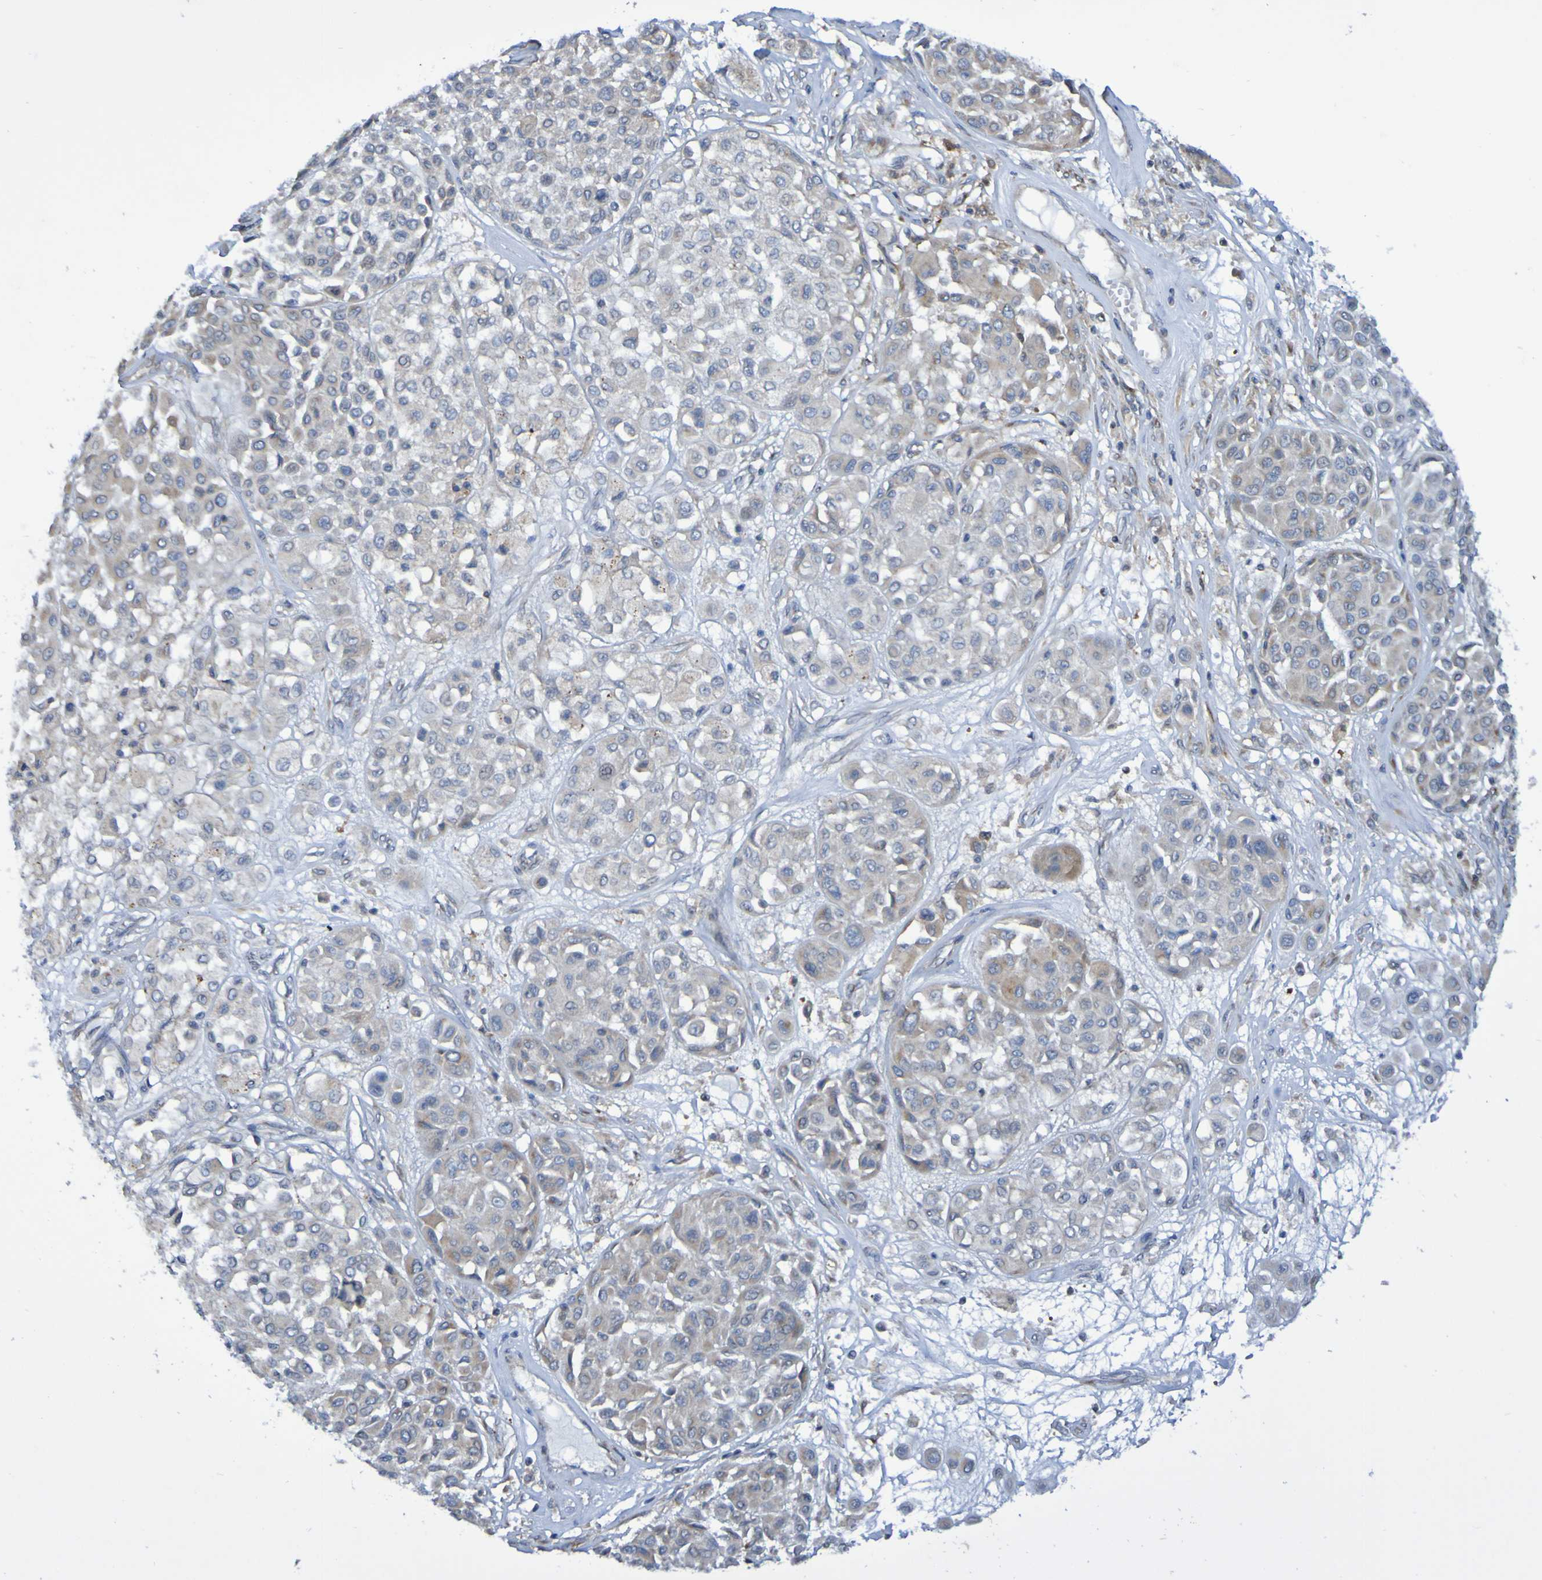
{"staining": {"intensity": "weak", "quantity": "<25%", "location": "cytoplasmic/membranous"}, "tissue": "melanoma", "cell_type": "Tumor cells", "image_type": "cancer", "snomed": [{"axis": "morphology", "description": "Malignant melanoma, Metastatic site"}, {"axis": "topography", "description": "Soft tissue"}], "caption": "High power microscopy histopathology image of an IHC image of malignant melanoma (metastatic site), revealing no significant expression in tumor cells.", "gene": "LMBRD2", "patient": {"sex": "male", "age": 41}}